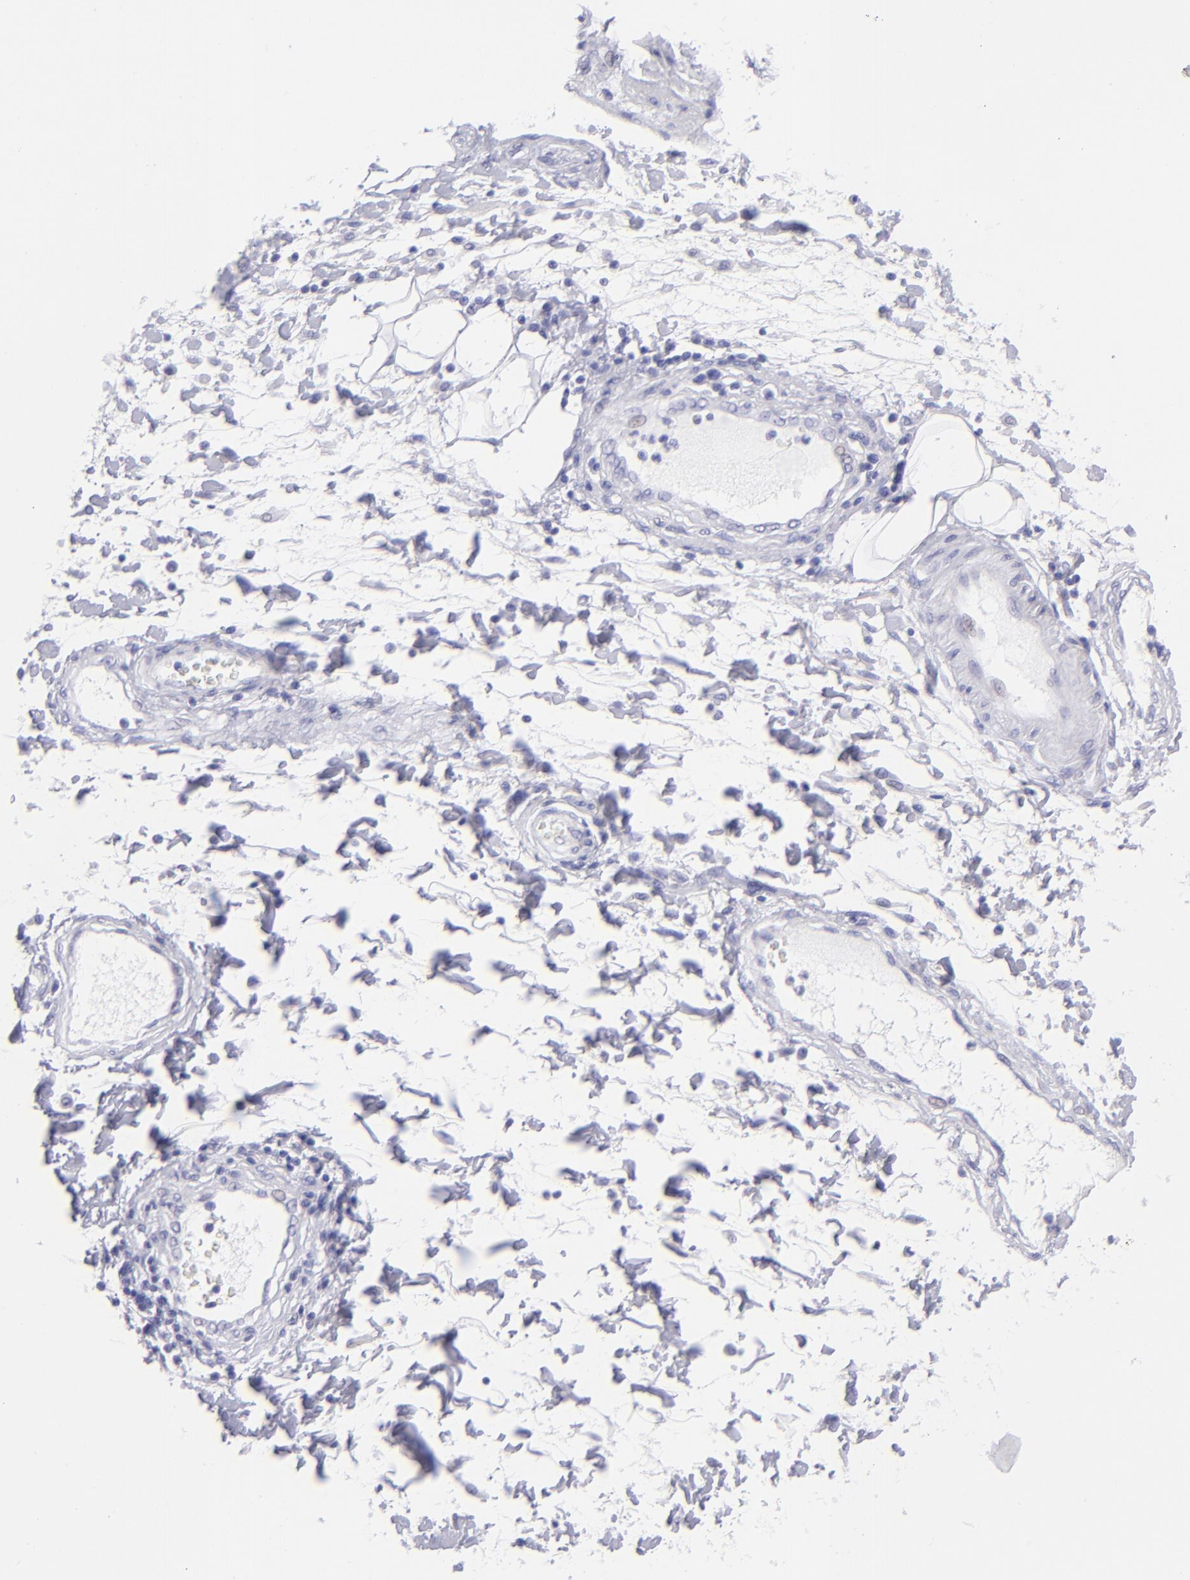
{"staining": {"intensity": "negative", "quantity": "none", "location": "none"}, "tissue": "stomach cancer", "cell_type": "Tumor cells", "image_type": "cancer", "snomed": [{"axis": "morphology", "description": "Adenocarcinoma, NOS"}, {"axis": "topography", "description": "Pancreas"}, {"axis": "topography", "description": "Stomach, upper"}], "caption": "IHC photomicrograph of human adenocarcinoma (stomach) stained for a protein (brown), which reveals no staining in tumor cells.", "gene": "SLC1A3", "patient": {"sex": "male", "age": 77}}